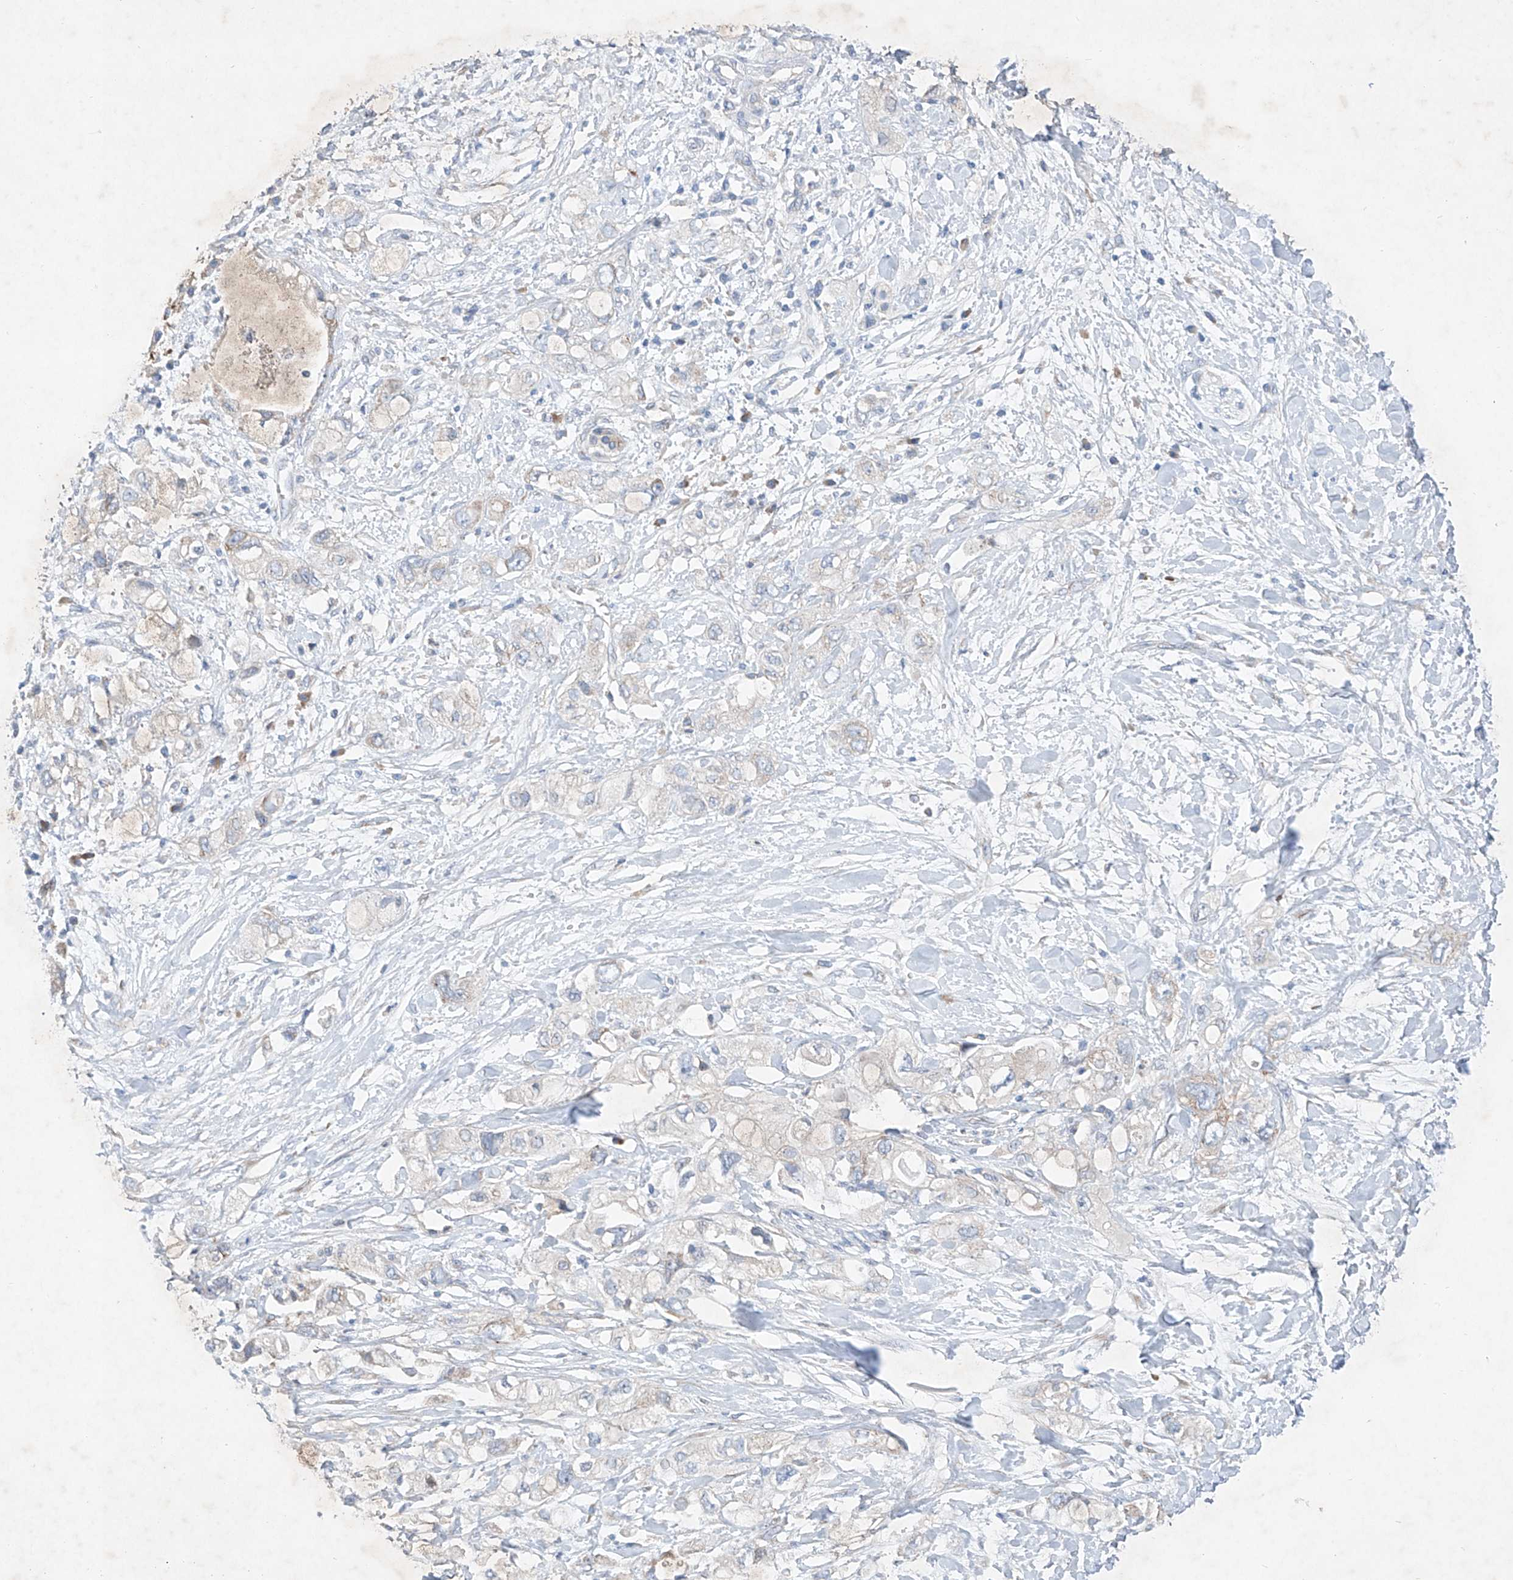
{"staining": {"intensity": "weak", "quantity": "<25%", "location": "cytoplasmic/membranous"}, "tissue": "pancreatic cancer", "cell_type": "Tumor cells", "image_type": "cancer", "snomed": [{"axis": "morphology", "description": "Adenocarcinoma, NOS"}, {"axis": "topography", "description": "Pancreas"}], "caption": "This is an IHC histopathology image of pancreatic adenocarcinoma. There is no expression in tumor cells.", "gene": "FASTK", "patient": {"sex": "female", "age": 56}}